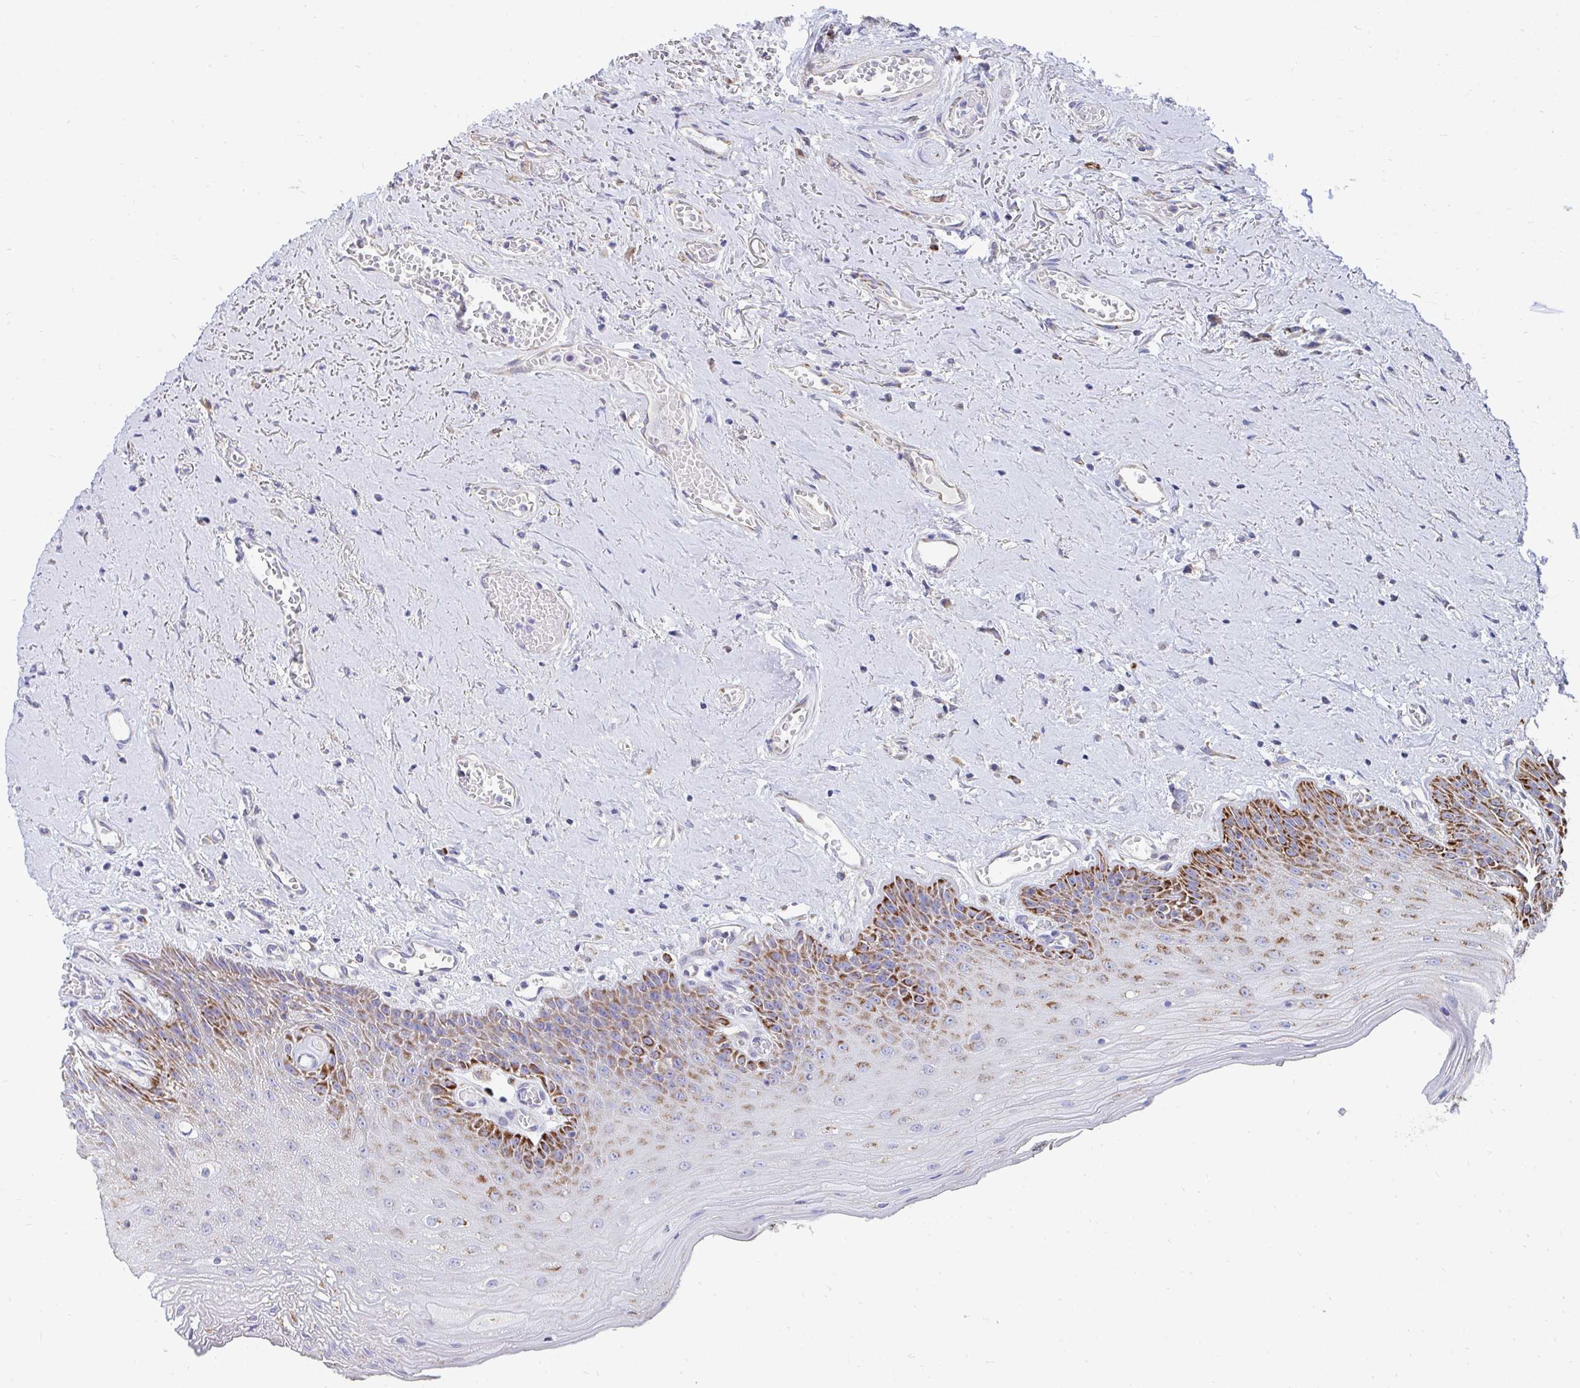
{"staining": {"intensity": "strong", "quantity": "<25%", "location": "cytoplasmic/membranous"}, "tissue": "oral mucosa", "cell_type": "Squamous epithelial cells", "image_type": "normal", "snomed": [{"axis": "morphology", "description": "Normal tissue, NOS"}, {"axis": "morphology", "description": "Squamous cell carcinoma, NOS"}, {"axis": "topography", "description": "Oral tissue"}, {"axis": "topography", "description": "Peripheral nerve tissue"}, {"axis": "topography", "description": "Head-Neck"}], "caption": "Approximately <25% of squamous epithelial cells in unremarkable human oral mucosa exhibit strong cytoplasmic/membranous protein staining as visualized by brown immunohistochemical staining.", "gene": "PC", "patient": {"sex": "female", "age": 59}}